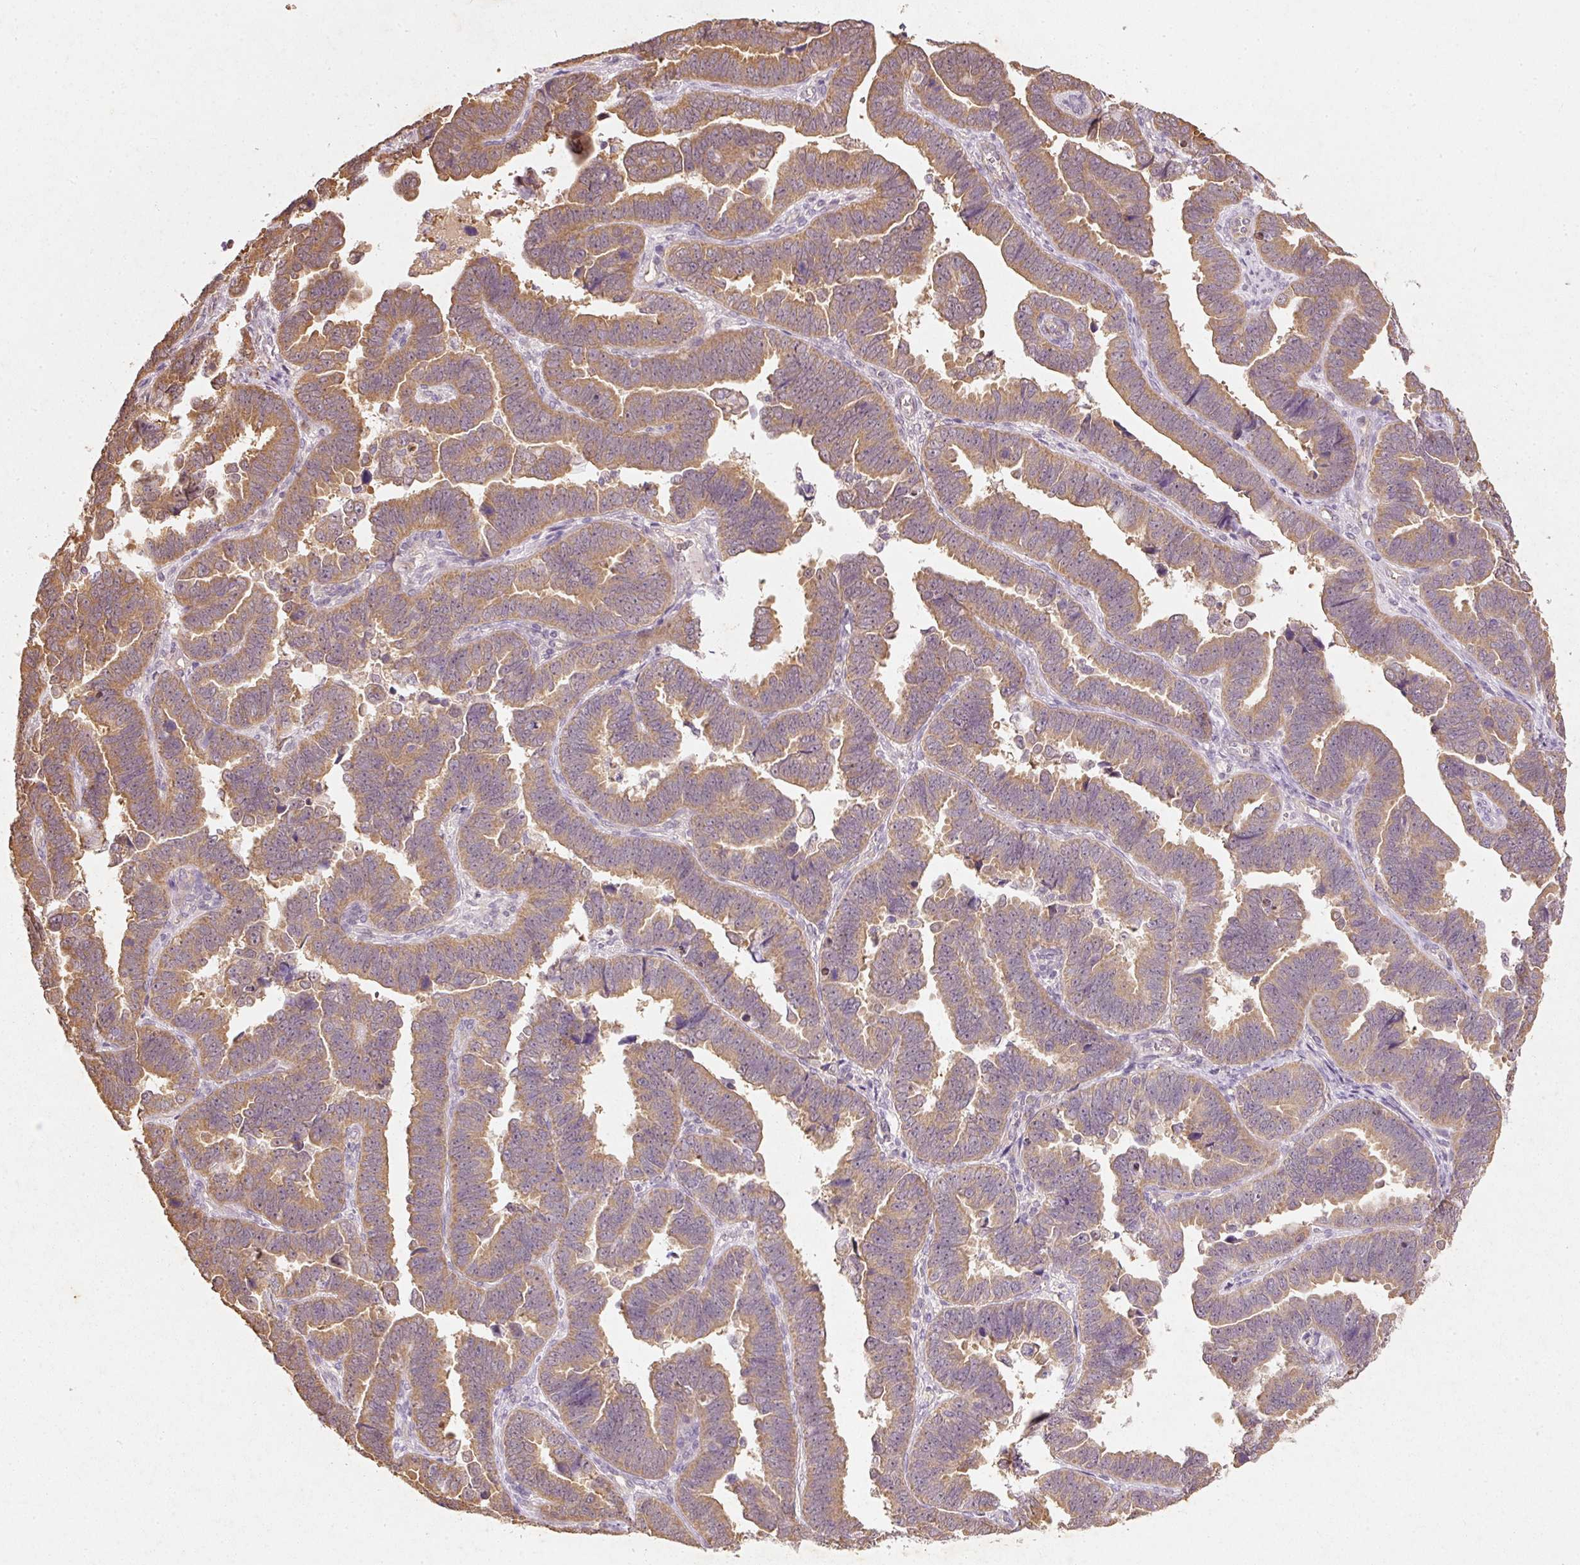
{"staining": {"intensity": "moderate", "quantity": ">75%", "location": "cytoplasmic/membranous"}, "tissue": "endometrial cancer", "cell_type": "Tumor cells", "image_type": "cancer", "snomed": [{"axis": "morphology", "description": "Adenocarcinoma, NOS"}, {"axis": "topography", "description": "Endometrium"}], "caption": "The immunohistochemical stain shows moderate cytoplasmic/membranous expression in tumor cells of adenocarcinoma (endometrial) tissue.", "gene": "RGL2", "patient": {"sex": "female", "age": 75}}